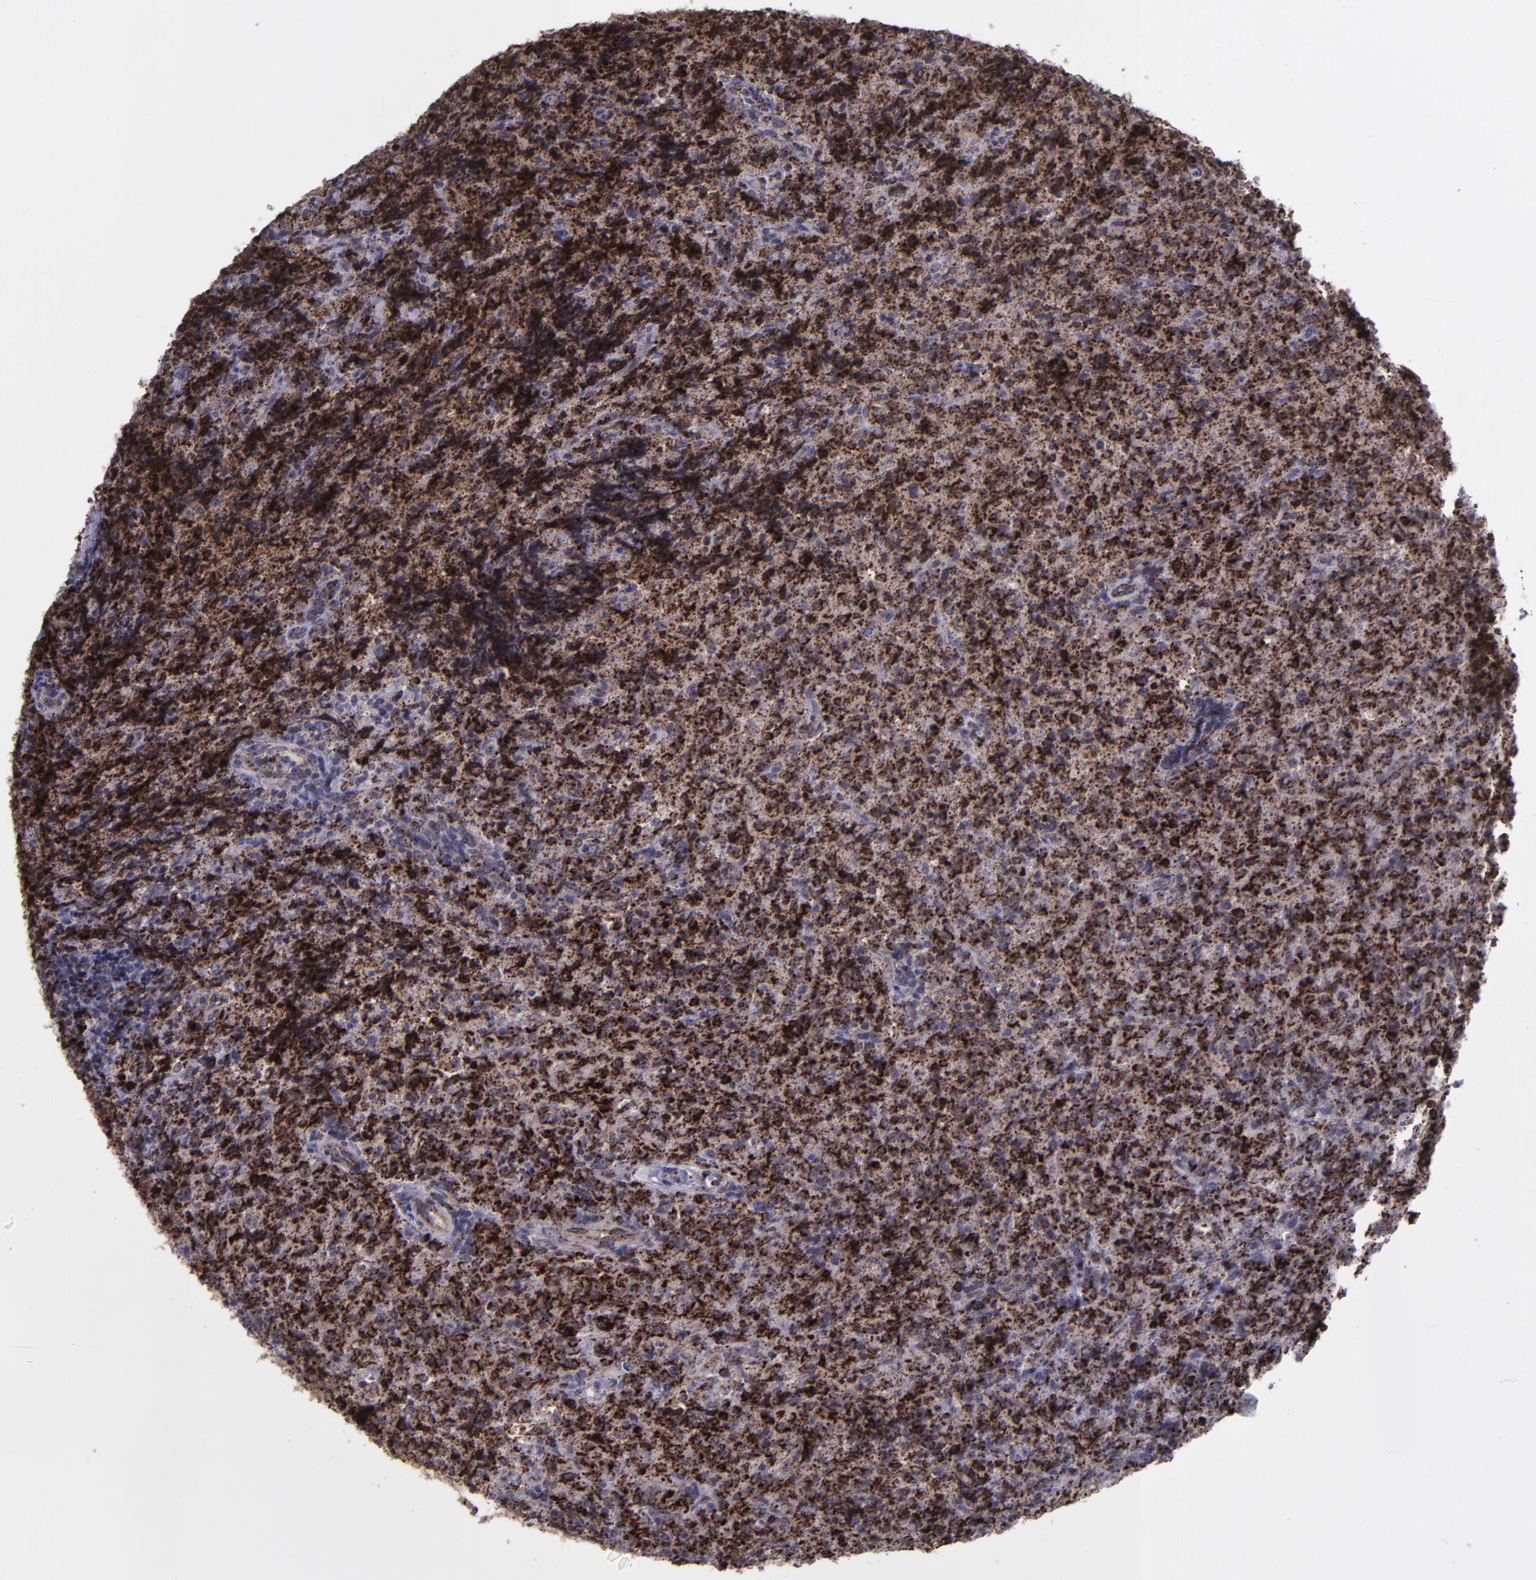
{"staining": {"intensity": "strong", "quantity": ">75%", "location": "cytoplasmic/membranous"}, "tissue": "lymphoma", "cell_type": "Tumor cells", "image_type": "cancer", "snomed": [{"axis": "morphology", "description": "Malignant lymphoma, non-Hodgkin's type, High grade"}, {"axis": "topography", "description": "Tonsil"}], "caption": "Brown immunohistochemical staining in human lymphoma reveals strong cytoplasmic/membranous staining in about >75% of tumor cells.", "gene": "LONP1", "patient": {"sex": "female", "age": 36}}